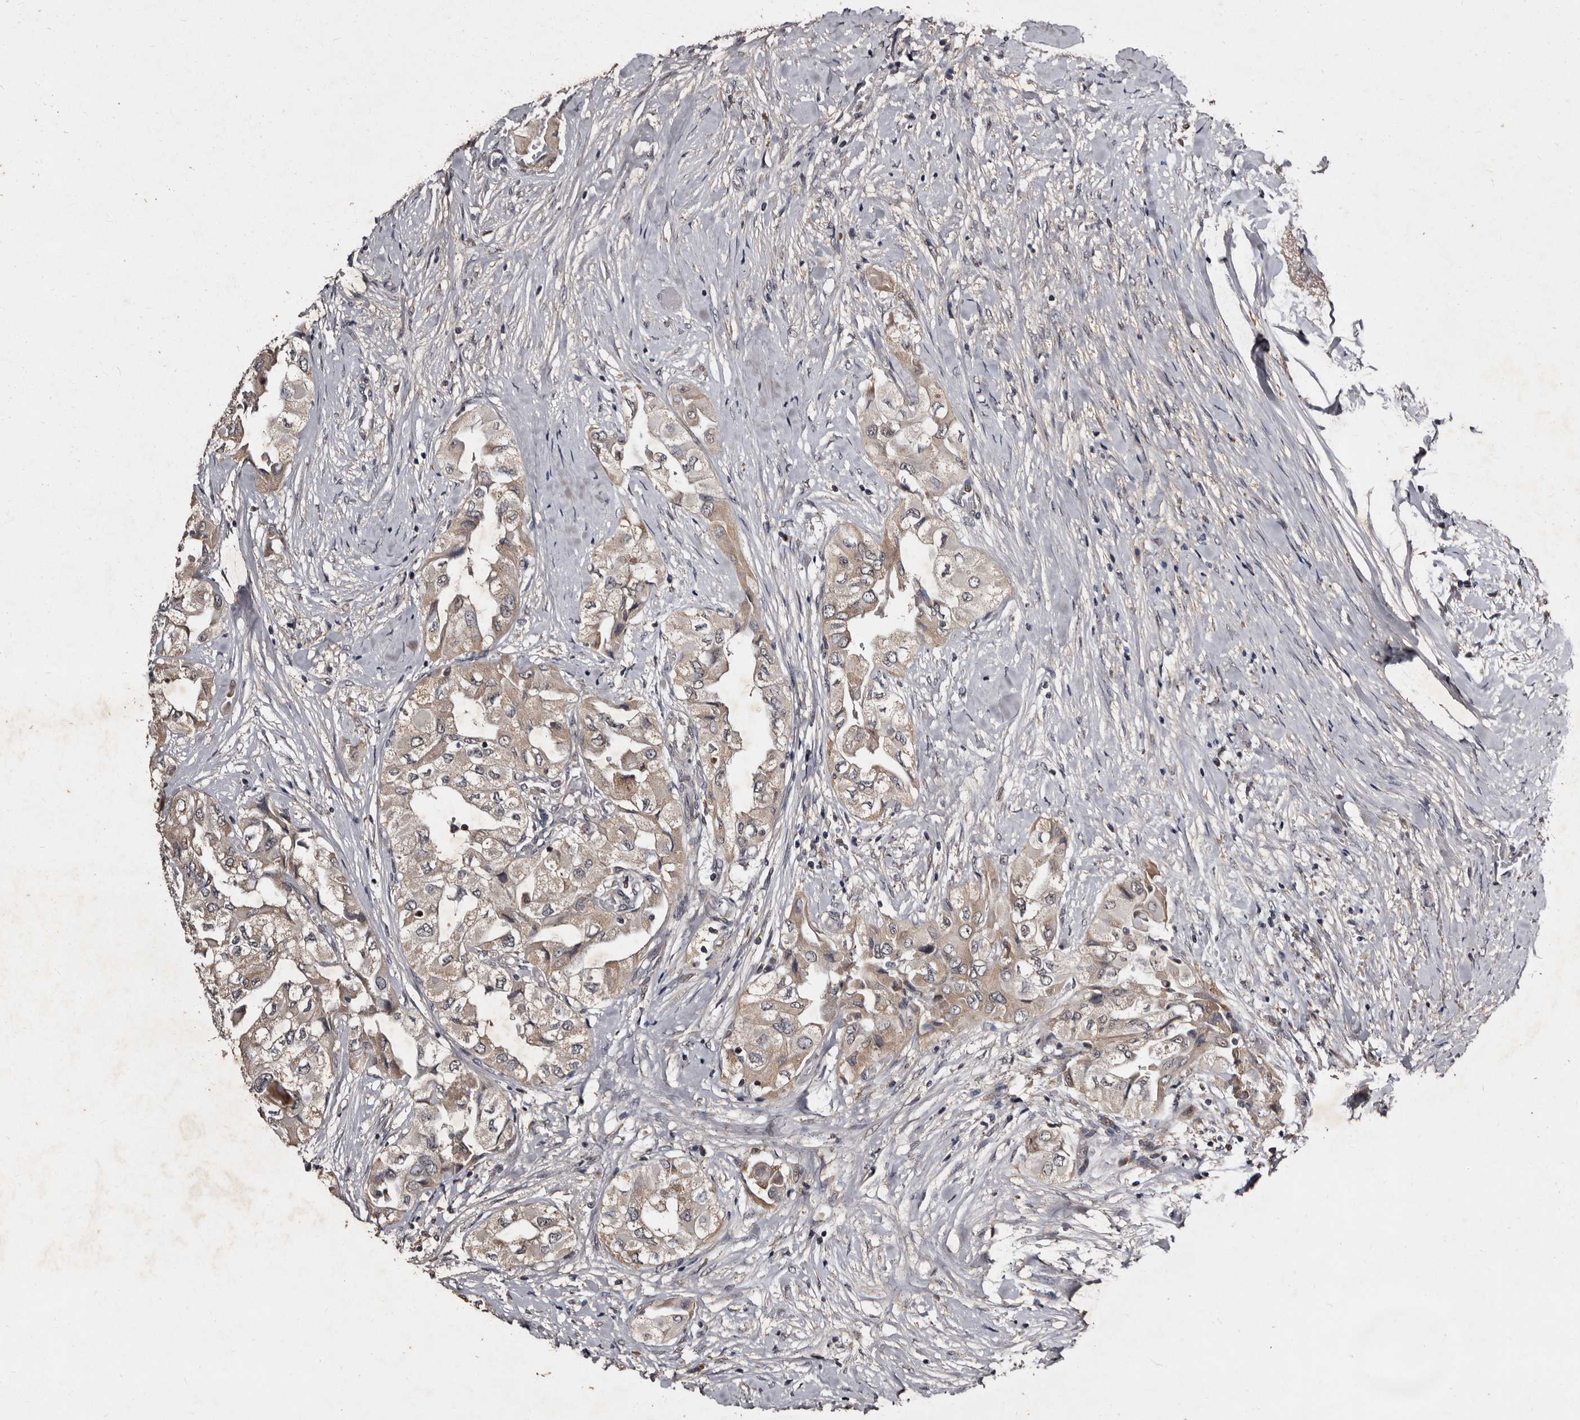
{"staining": {"intensity": "weak", "quantity": ">75%", "location": "cytoplasmic/membranous"}, "tissue": "thyroid cancer", "cell_type": "Tumor cells", "image_type": "cancer", "snomed": [{"axis": "morphology", "description": "Papillary adenocarcinoma, NOS"}, {"axis": "topography", "description": "Thyroid gland"}], "caption": "Protein expression analysis of thyroid cancer (papillary adenocarcinoma) reveals weak cytoplasmic/membranous positivity in approximately >75% of tumor cells. Nuclei are stained in blue.", "gene": "MKRN3", "patient": {"sex": "female", "age": 59}}